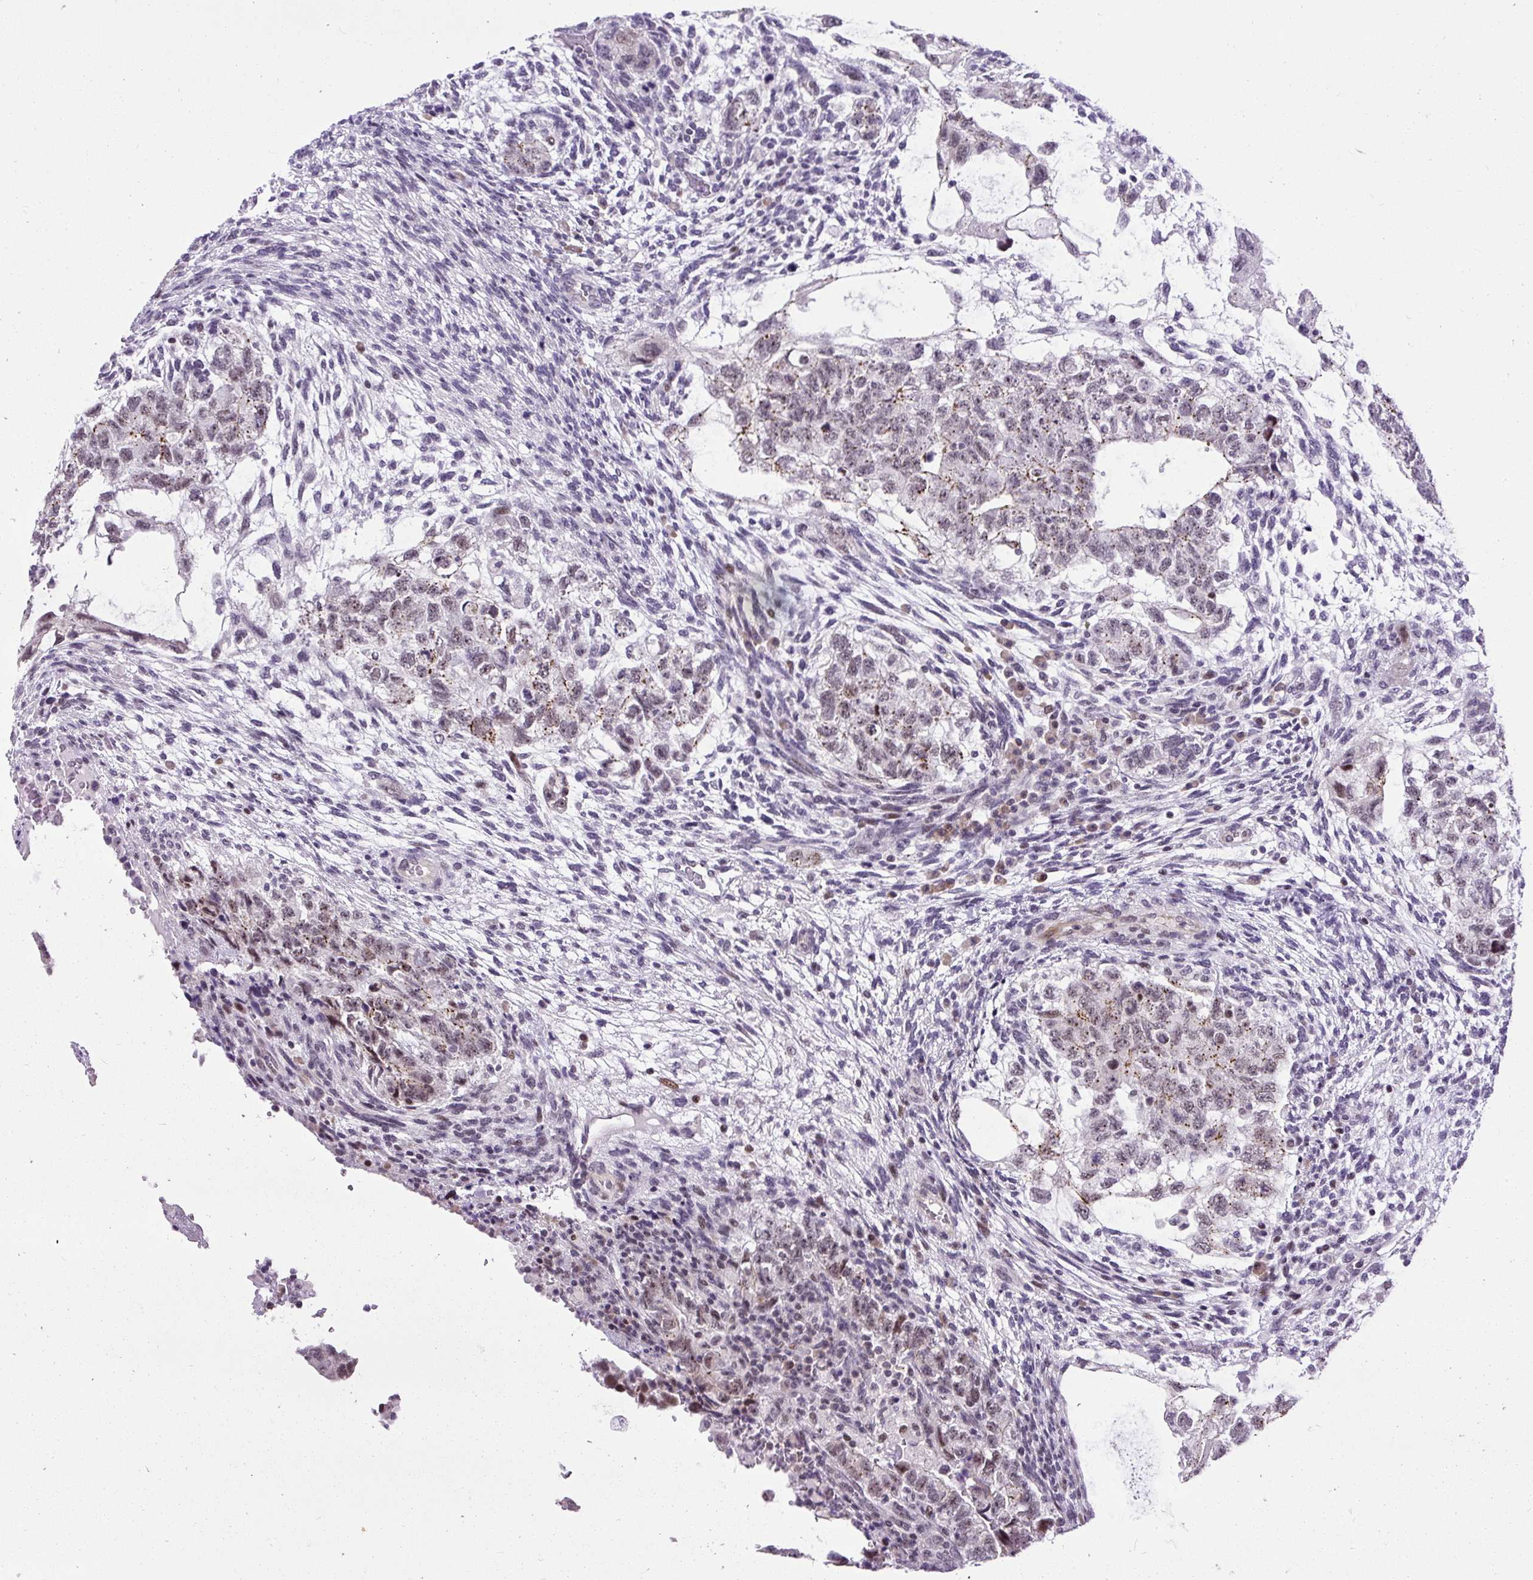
{"staining": {"intensity": "weak", "quantity": "<25%", "location": "nuclear"}, "tissue": "testis cancer", "cell_type": "Tumor cells", "image_type": "cancer", "snomed": [{"axis": "morphology", "description": "Normal tissue, NOS"}, {"axis": "morphology", "description": "Carcinoma, Embryonal, NOS"}, {"axis": "topography", "description": "Testis"}], "caption": "Immunohistochemical staining of human testis cancer demonstrates no significant positivity in tumor cells. (Immunohistochemistry (ihc), brightfield microscopy, high magnification).", "gene": "ARHGEF18", "patient": {"sex": "male", "age": 36}}